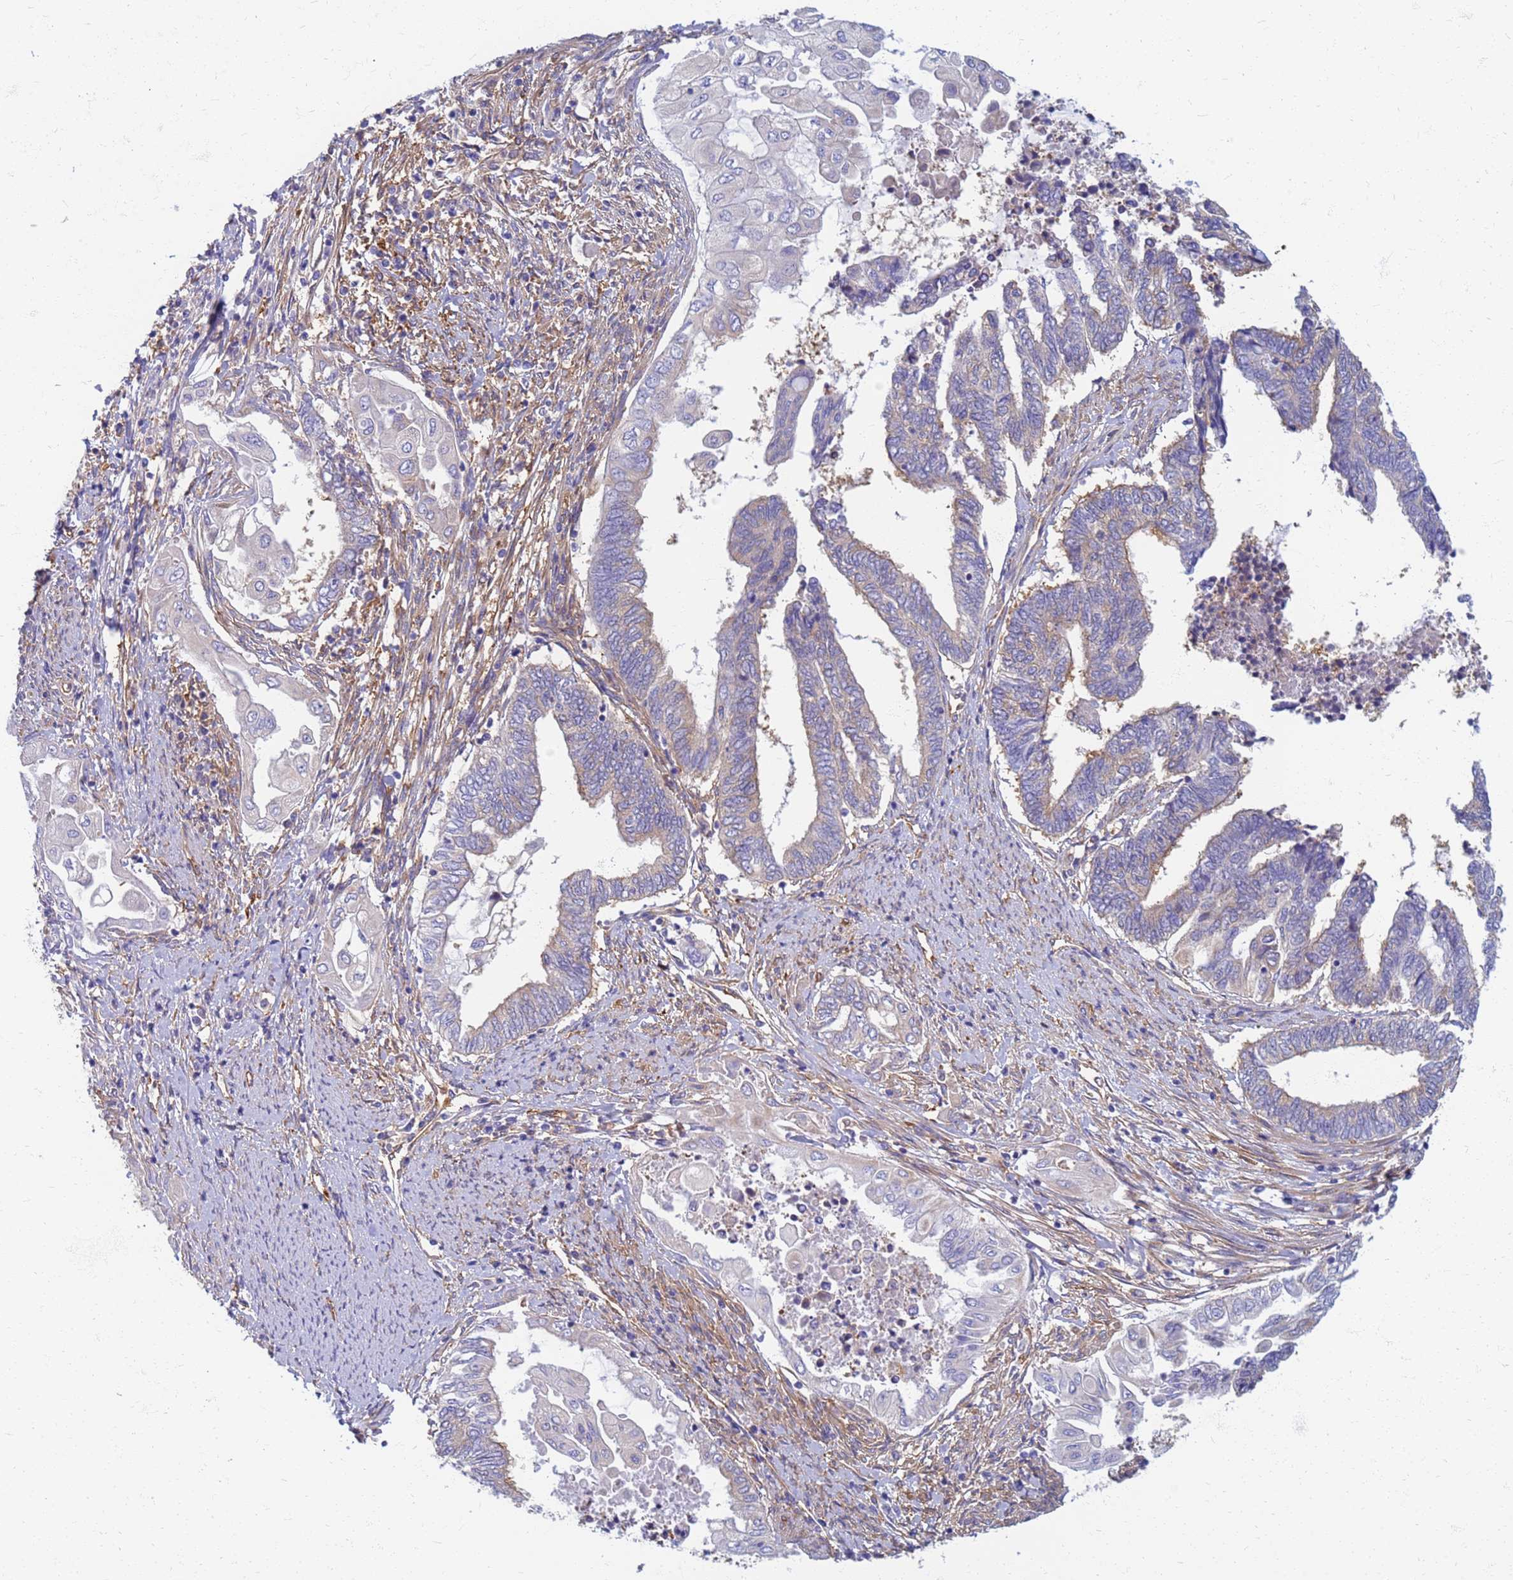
{"staining": {"intensity": "weak", "quantity": "<25%", "location": "cytoplasmic/membranous"}, "tissue": "endometrial cancer", "cell_type": "Tumor cells", "image_type": "cancer", "snomed": [{"axis": "morphology", "description": "Adenocarcinoma, NOS"}, {"axis": "topography", "description": "Uterus"}, {"axis": "topography", "description": "Endometrium"}], "caption": "This micrograph is of adenocarcinoma (endometrial) stained with immunohistochemistry to label a protein in brown with the nuclei are counter-stained blue. There is no expression in tumor cells.", "gene": "EEA1", "patient": {"sex": "female", "age": 70}}